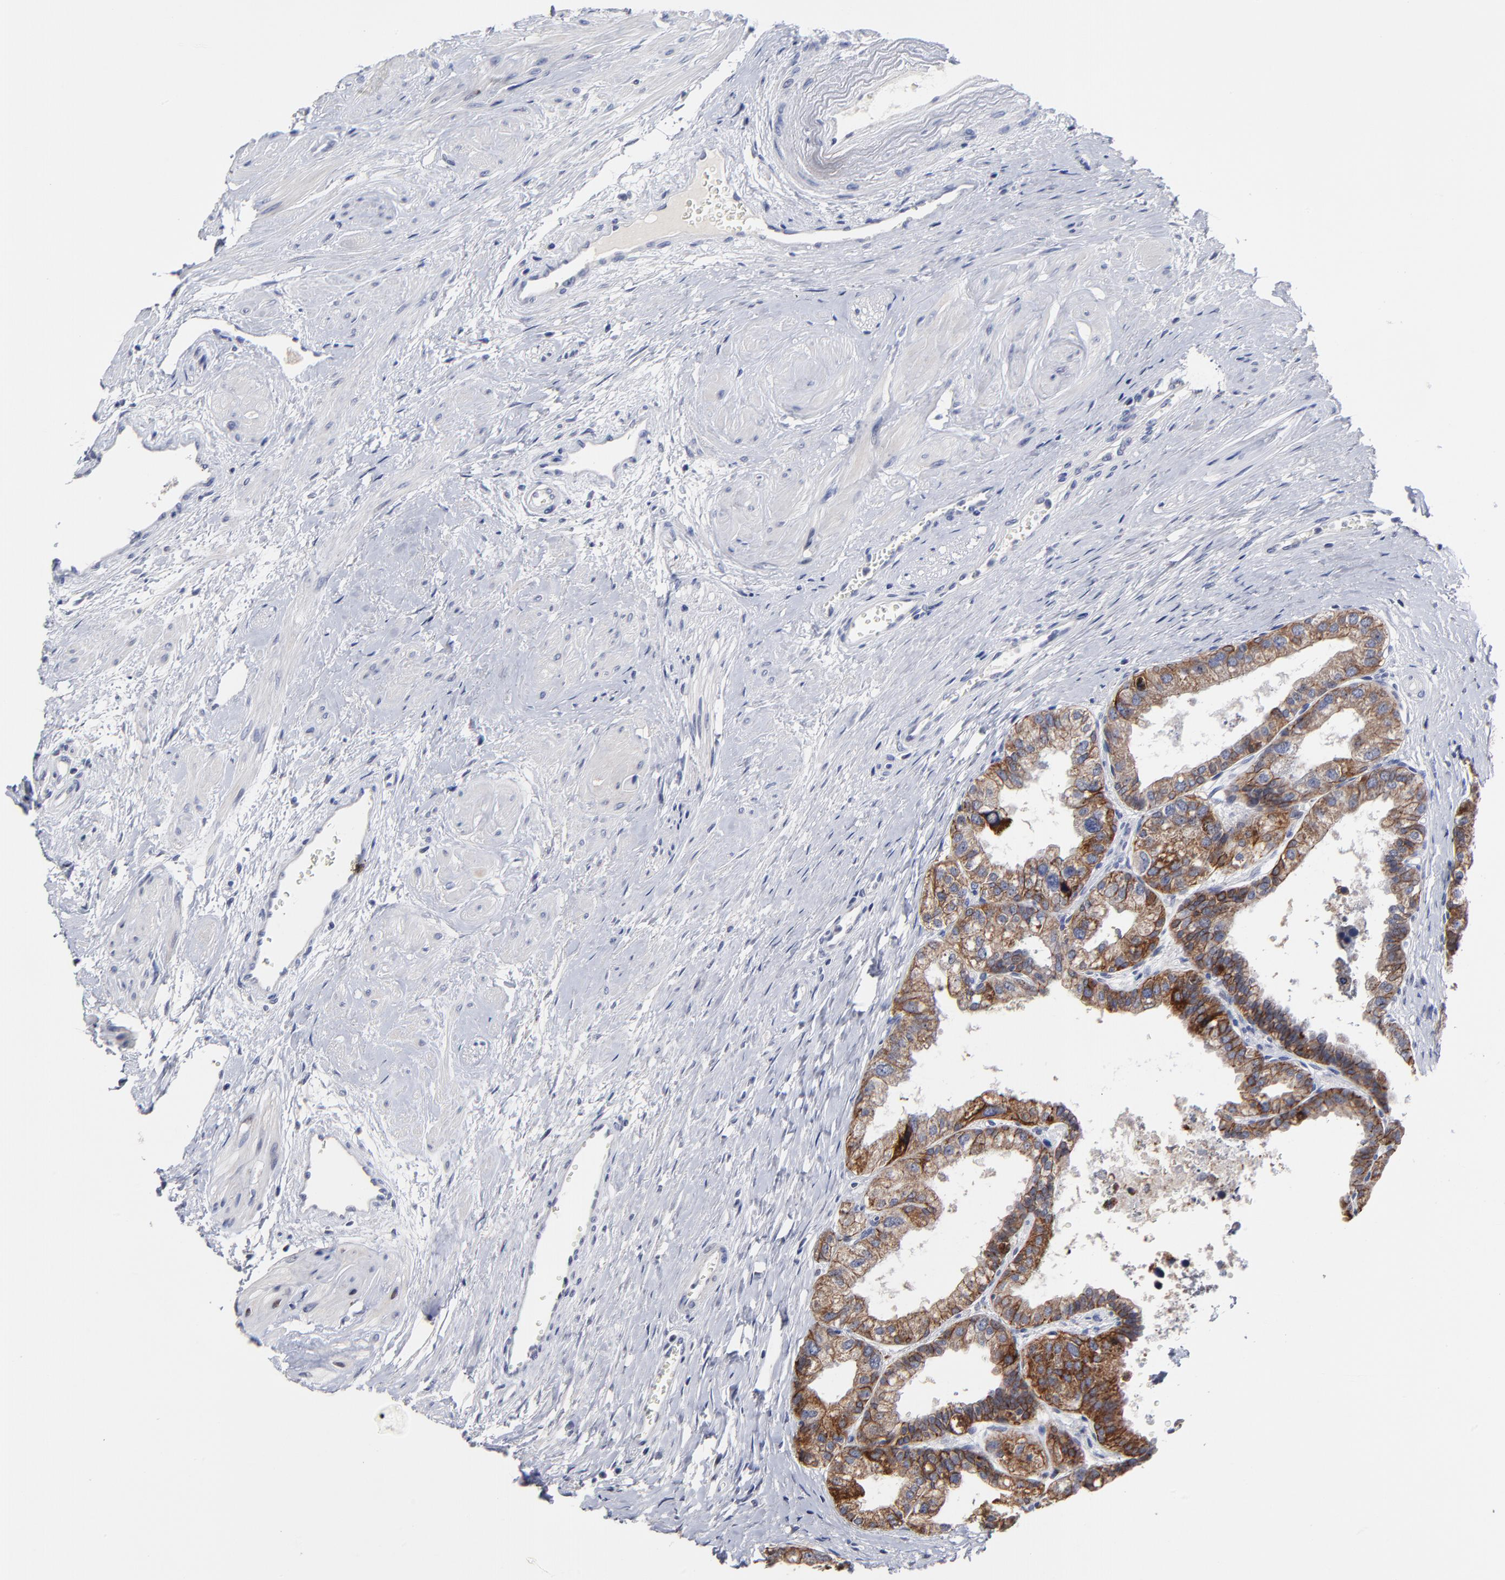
{"staining": {"intensity": "moderate", "quantity": "25%-75%", "location": "cytoplasmic/membranous"}, "tissue": "prostate", "cell_type": "Glandular cells", "image_type": "normal", "snomed": [{"axis": "morphology", "description": "Normal tissue, NOS"}, {"axis": "topography", "description": "Prostate"}], "caption": "High-magnification brightfield microscopy of normal prostate stained with DAB (brown) and counterstained with hematoxylin (blue). glandular cells exhibit moderate cytoplasmic/membranous expression is appreciated in approximately25%-75% of cells.", "gene": "CXADR", "patient": {"sex": "male", "age": 60}}